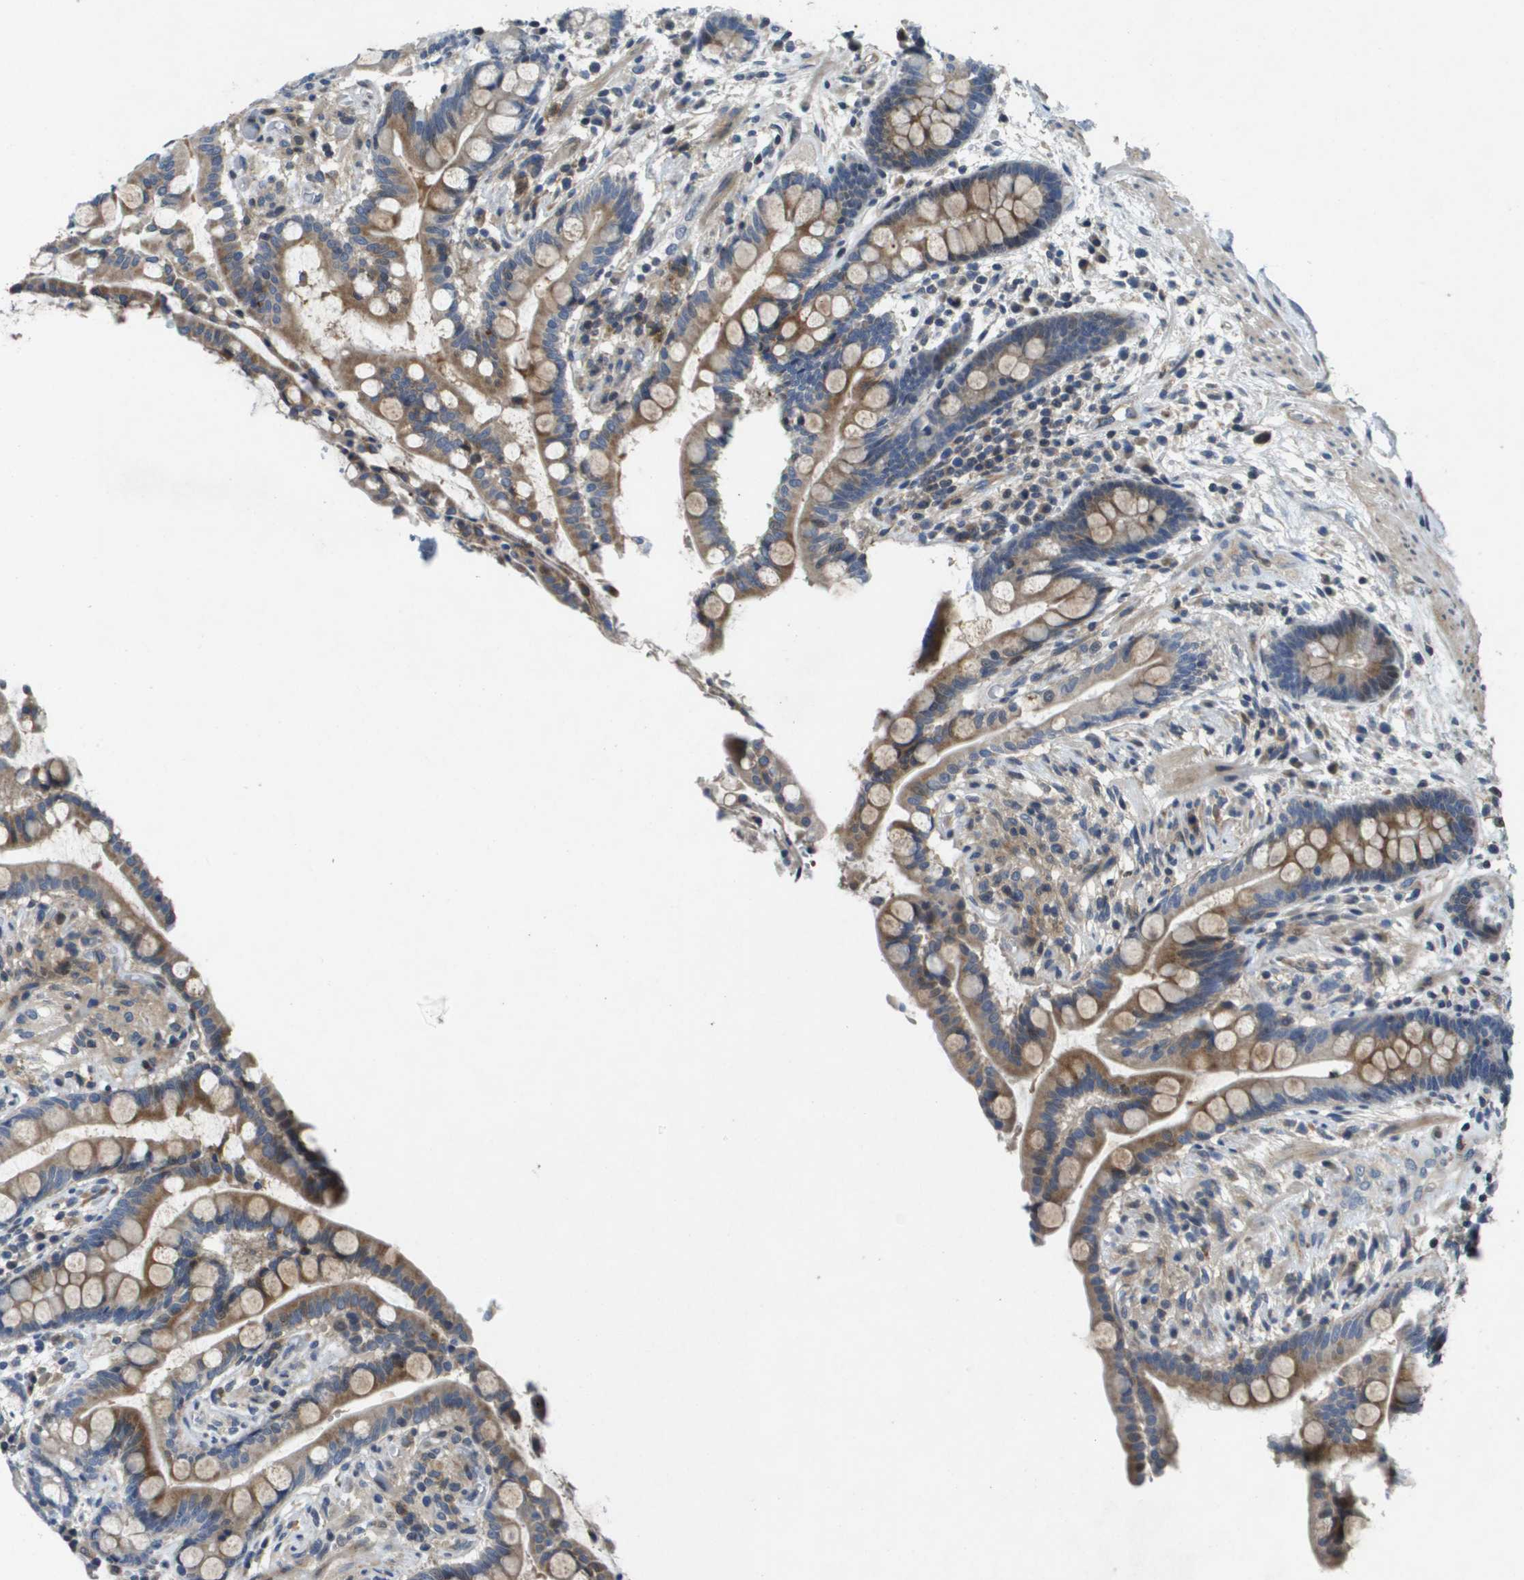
{"staining": {"intensity": "weak", "quantity": ">75%", "location": "cytoplasmic/membranous"}, "tissue": "colon", "cell_type": "Endothelial cells", "image_type": "normal", "snomed": [{"axis": "morphology", "description": "Normal tissue, NOS"}, {"axis": "topography", "description": "Colon"}], "caption": "Human colon stained for a protein (brown) reveals weak cytoplasmic/membranous positive positivity in approximately >75% of endothelial cells.", "gene": "SCN4B", "patient": {"sex": "male", "age": 73}}